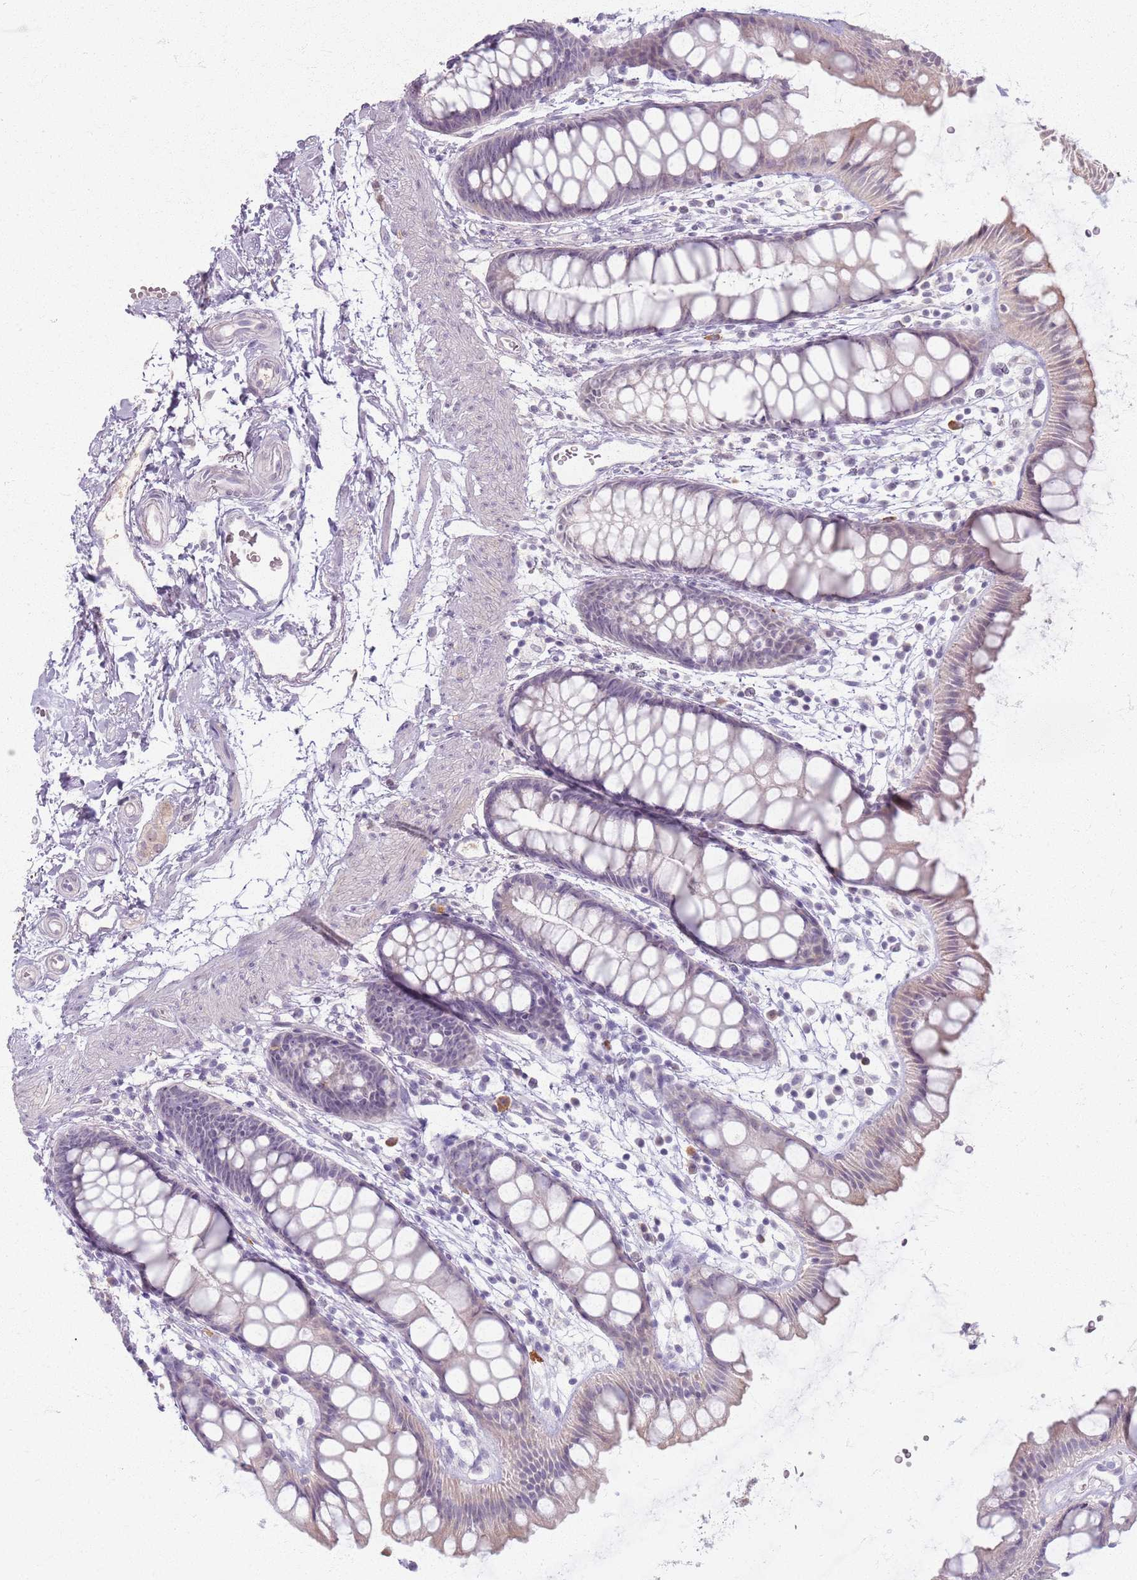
{"staining": {"intensity": "negative", "quantity": "none", "location": "none"}, "tissue": "rectum", "cell_type": "Glandular cells", "image_type": "normal", "snomed": [{"axis": "morphology", "description": "Normal tissue, NOS"}, {"axis": "topography", "description": "Rectum"}], "caption": "High magnification brightfield microscopy of benign rectum stained with DAB (3,3'-diaminobenzidine) (brown) and counterstained with hematoxylin (blue): glandular cells show no significant staining. (DAB (3,3'-diaminobenzidine) immunohistochemistry visualized using brightfield microscopy, high magnification).", "gene": "CRIPT", "patient": {"sex": "female", "age": 65}}